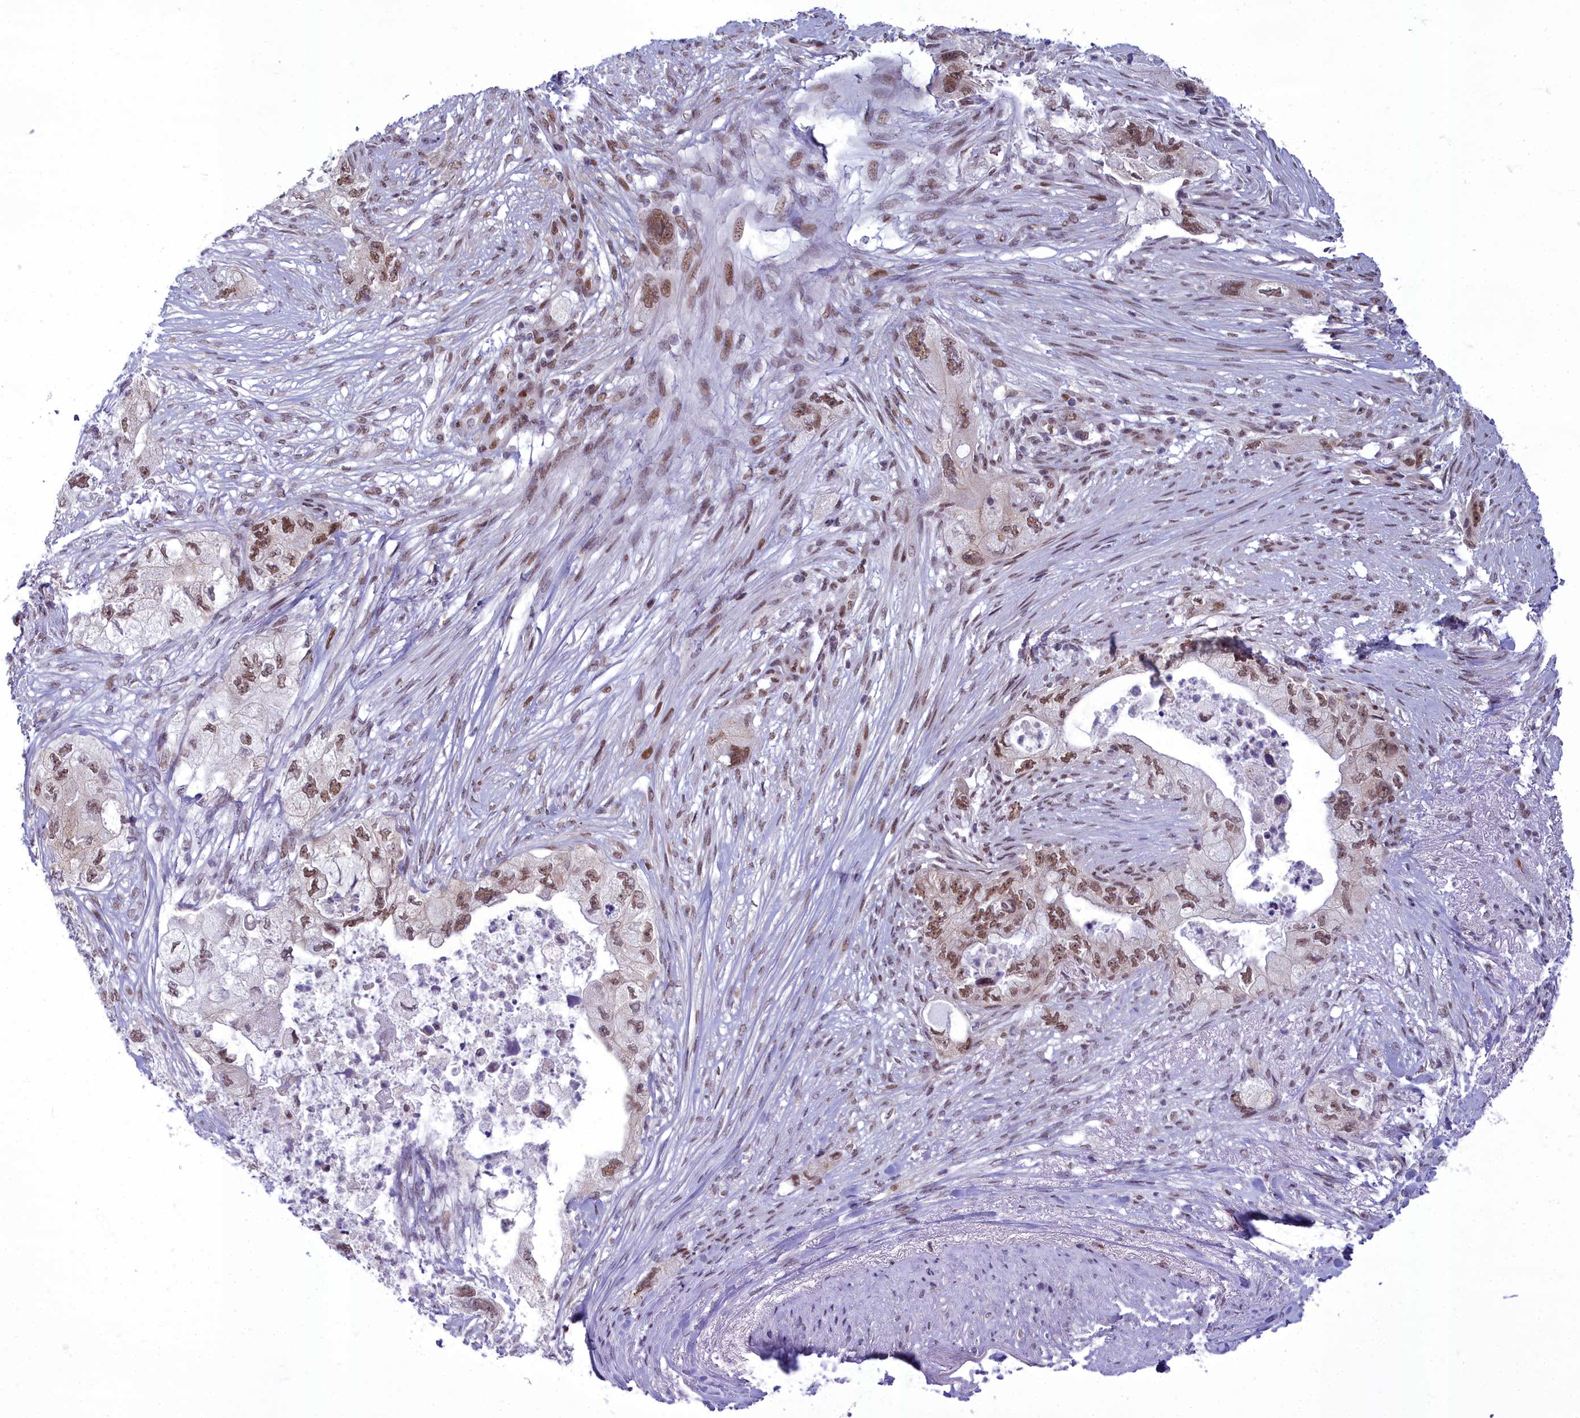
{"staining": {"intensity": "moderate", "quantity": ">75%", "location": "cytoplasmic/membranous,nuclear"}, "tissue": "pancreatic cancer", "cell_type": "Tumor cells", "image_type": "cancer", "snomed": [{"axis": "morphology", "description": "Adenocarcinoma, NOS"}, {"axis": "topography", "description": "Pancreas"}], "caption": "Adenocarcinoma (pancreatic) stained with immunohistochemistry shows moderate cytoplasmic/membranous and nuclear staining in approximately >75% of tumor cells. Nuclei are stained in blue.", "gene": "CEACAM19", "patient": {"sex": "female", "age": 73}}